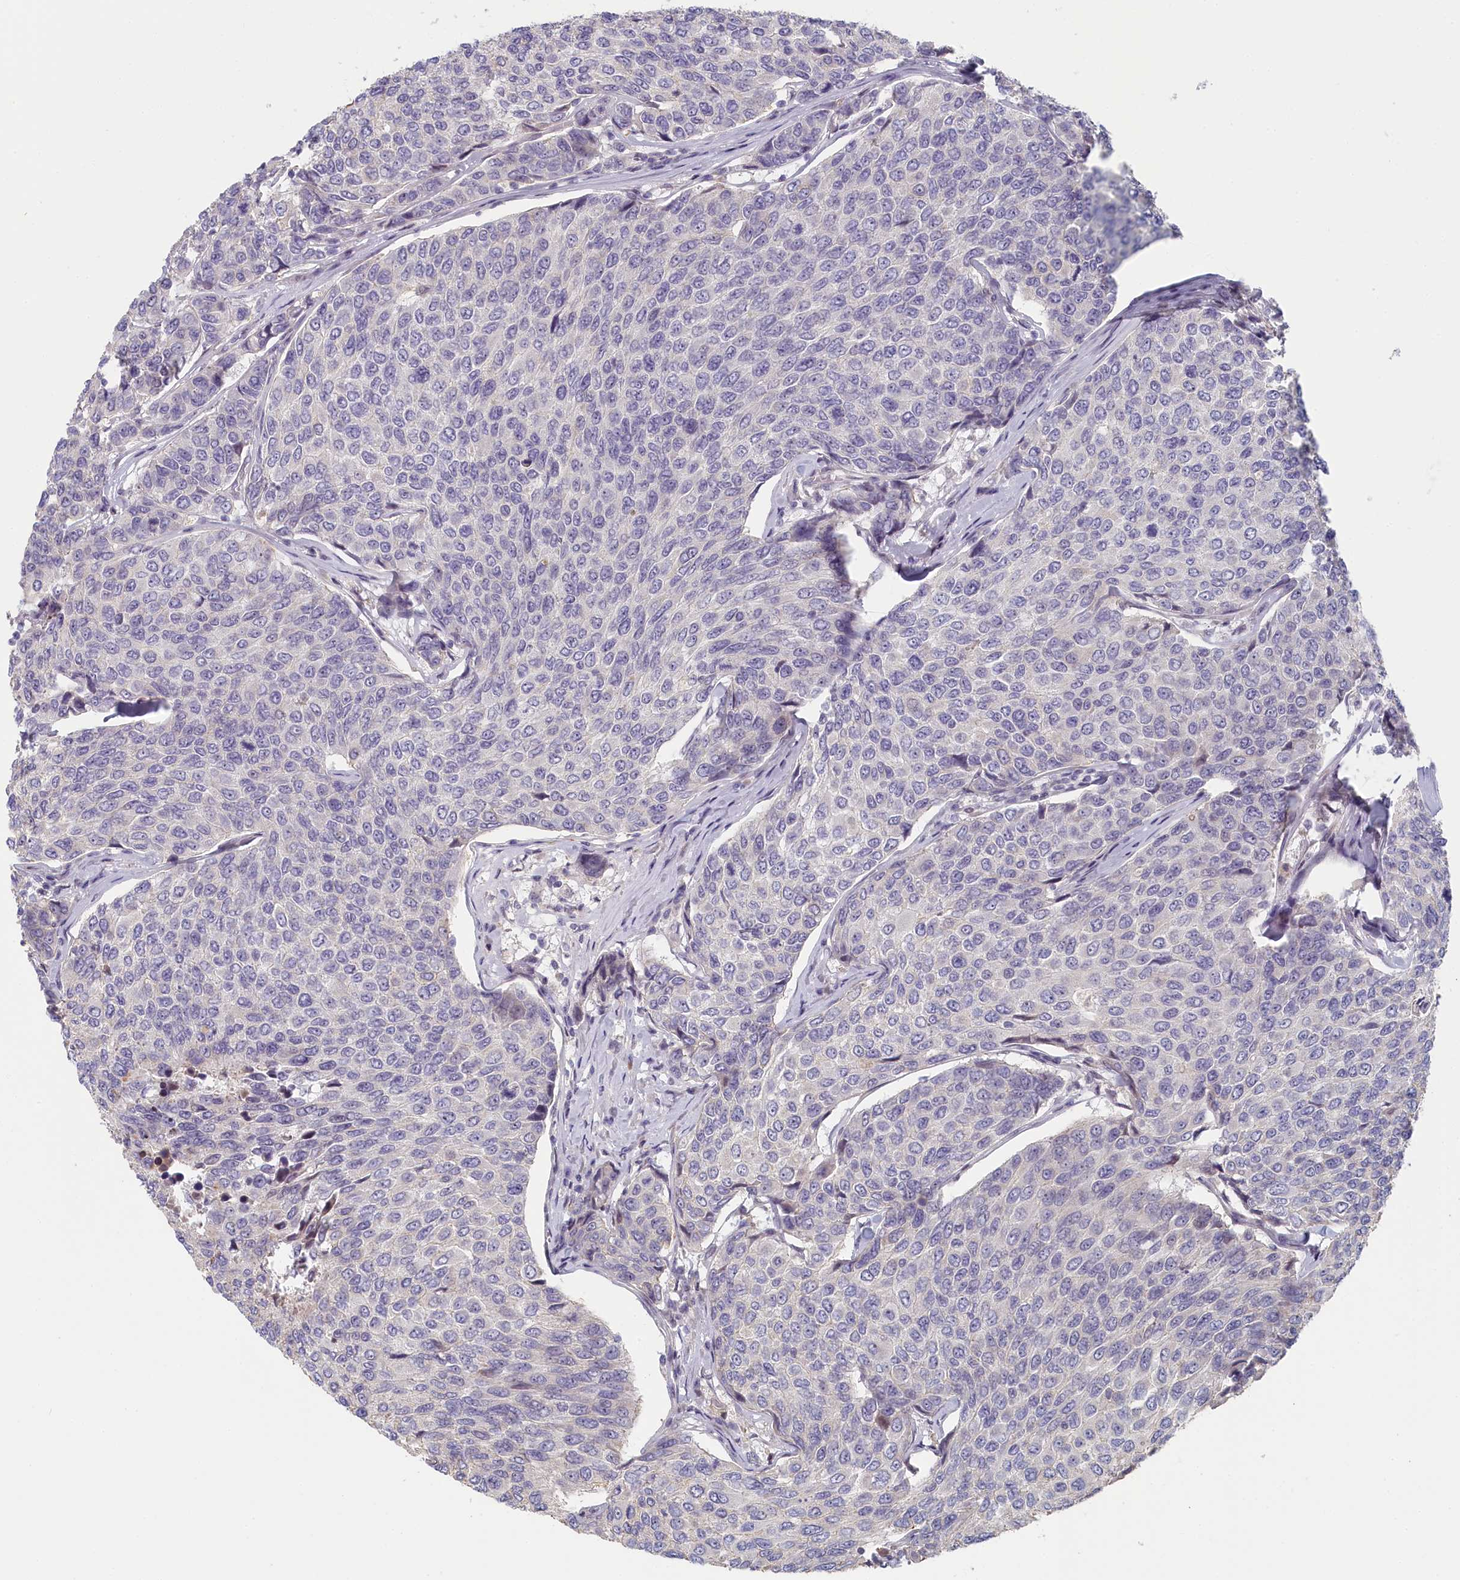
{"staining": {"intensity": "negative", "quantity": "none", "location": "none"}, "tissue": "breast cancer", "cell_type": "Tumor cells", "image_type": "cancer", "snomed": [{"axis": "morphology", "description": "Duct carcinoma"}, {"axis": "topography", "description": "Breast"}], "caption": "Tumor cells show no significant protein expression in breast infiltrating ductal carcinoma.", "gene": "INTS4", "patient": {"sex": "female", "age": 55}}